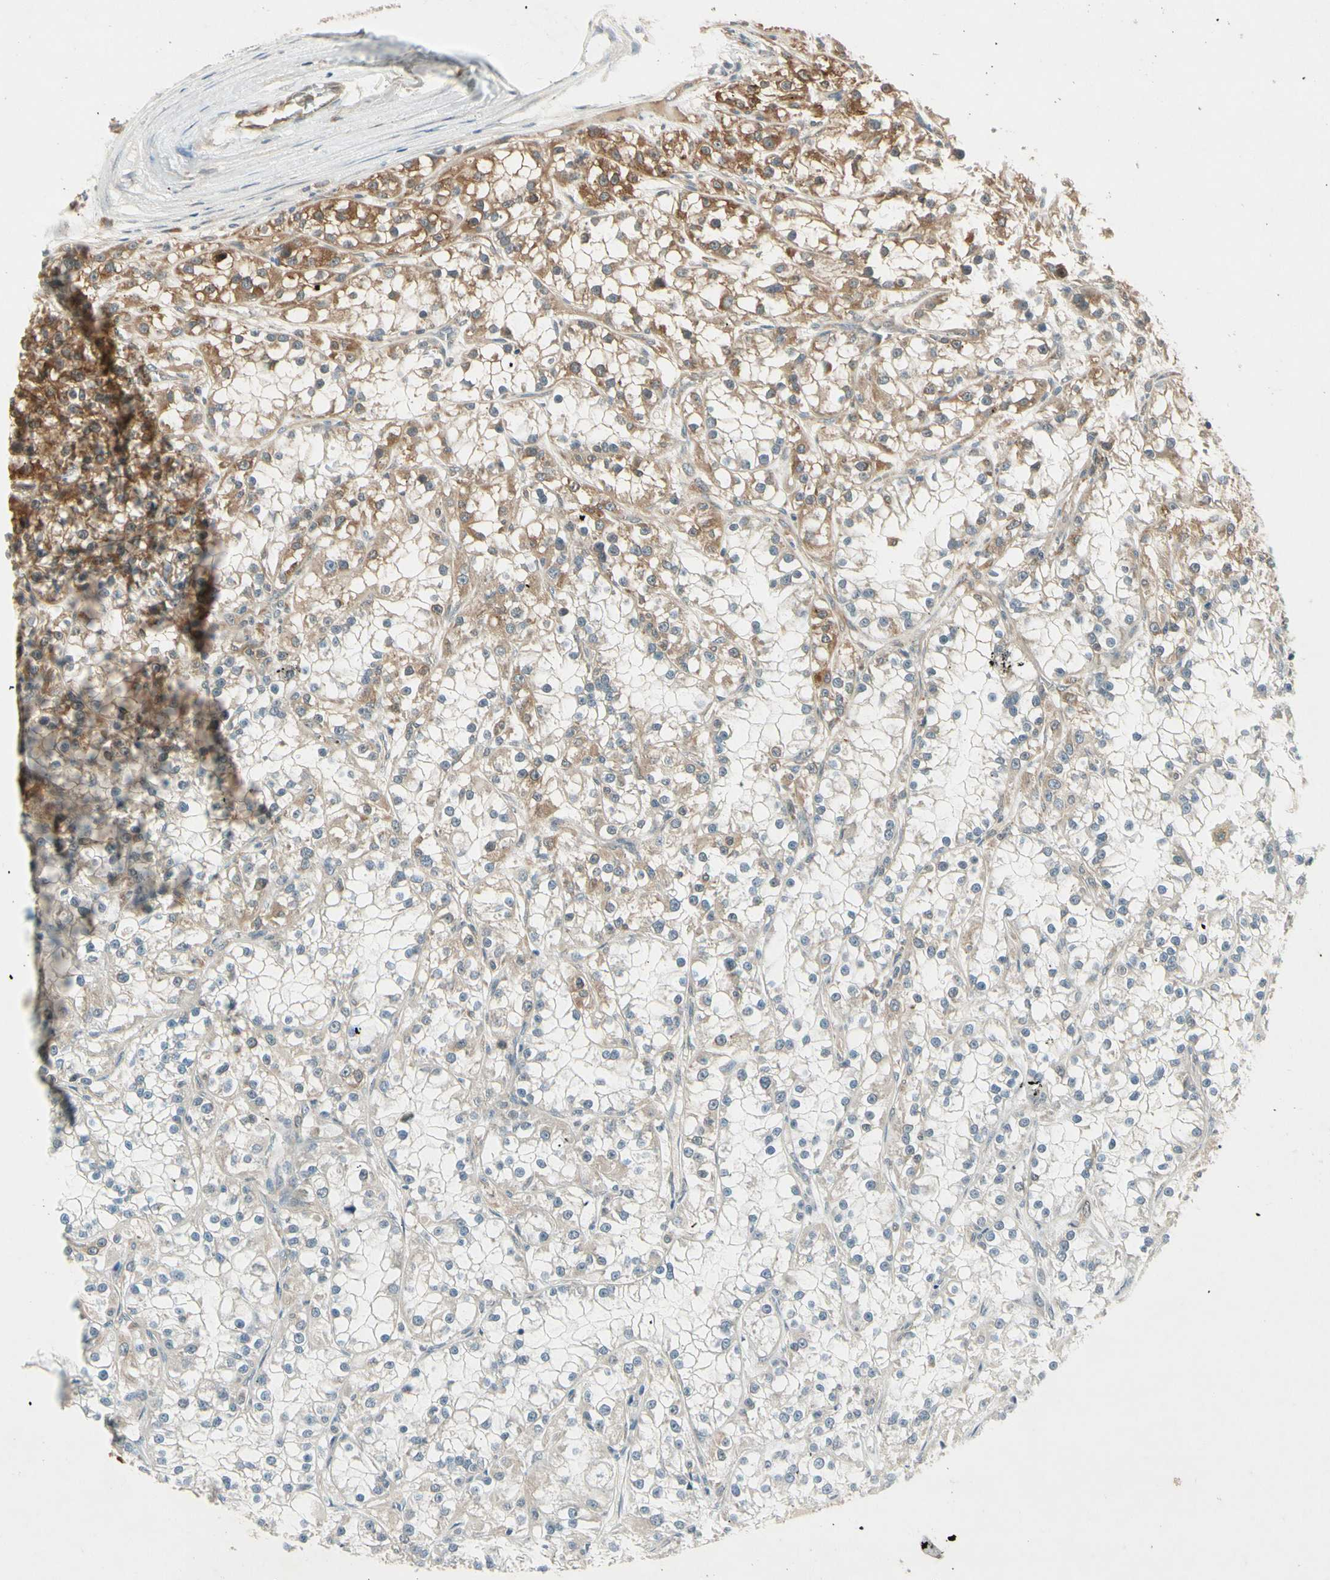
{"staining": {"intensity": "weak", "quantity": "<25%", "location": "none"}, "tissue": "renal cancer", "cell_type": "Tumor cells", "image_type": "cancer", "snomed": [{"axis": "morphology", "description": "Adenocarcinoma, NOS"}, {"axis": "topography", "description": "Kidney"}], "caption": "DAB (3,3'-diaminobenzidine) immunohistochemical staining of human adenocarcinoma (renal) exhibits no significant staining in tumor cells.", "gene": "IPO5", "patient": {"sex": "female", "age": 52}}